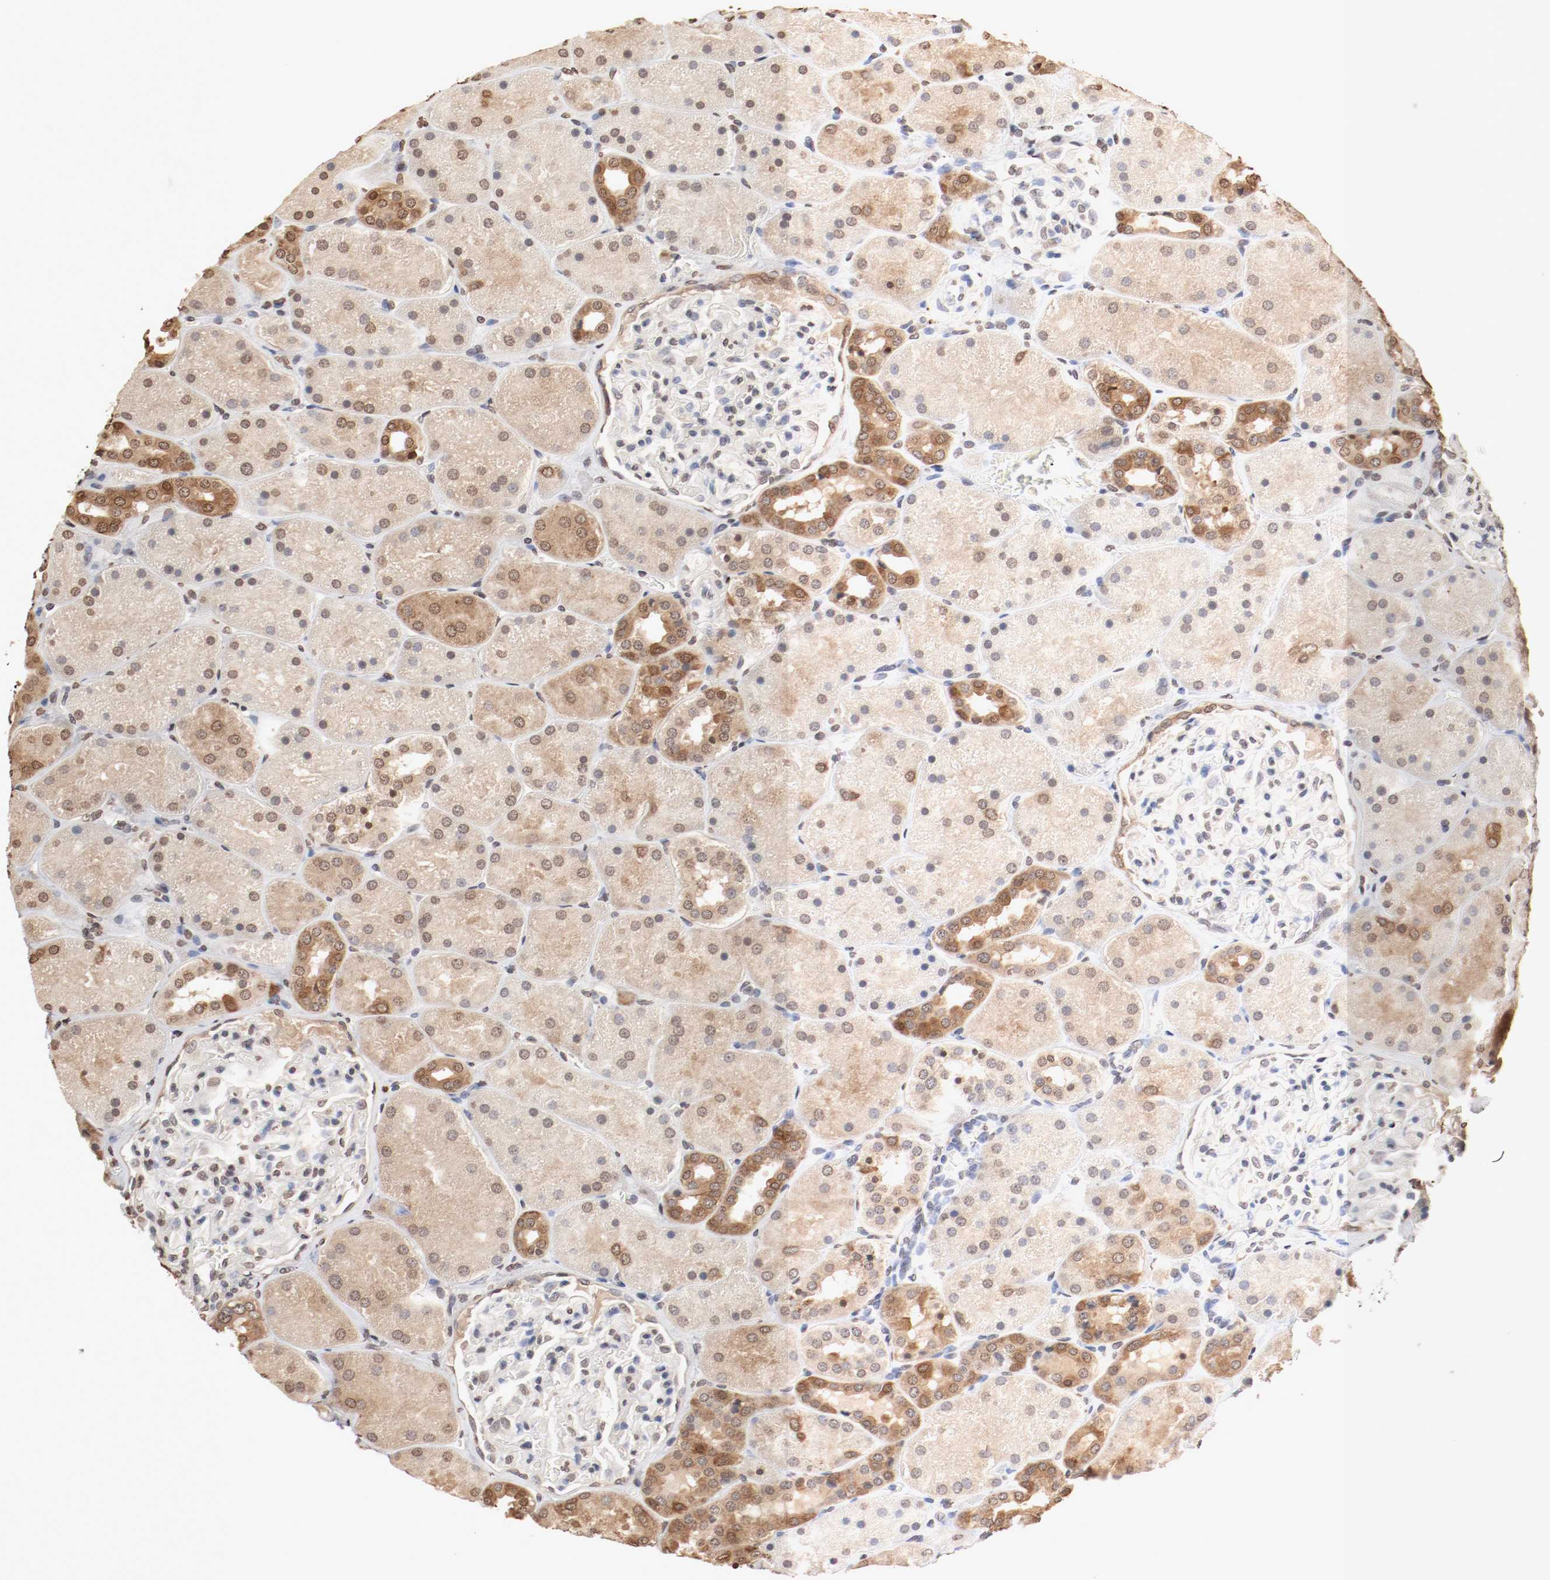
{"staining": {"intensity": "negative", "quantity": "none", "location": "none"}, "tissue": "kidney", "cell_type": "Cells in glomeruli", "image_type": "normal", "snomed": [{"axis": "morphology", "description": "Normal tissue, NOS"}, {"axis": "topography", "description": "Kidney"}], "caption": "Immunohistochemical staining of benign kidney demonstrates no significant staining in cells in glomeruli. The staining was performed using DAB (3,3'-diaminobenzidine) to visualize the protein expression in brown, while the nuclei were stained in blue with hematoxylin (Magnification: 20x).", "gene": "WASL", "patient": {"sex": "male", "age": 28}}